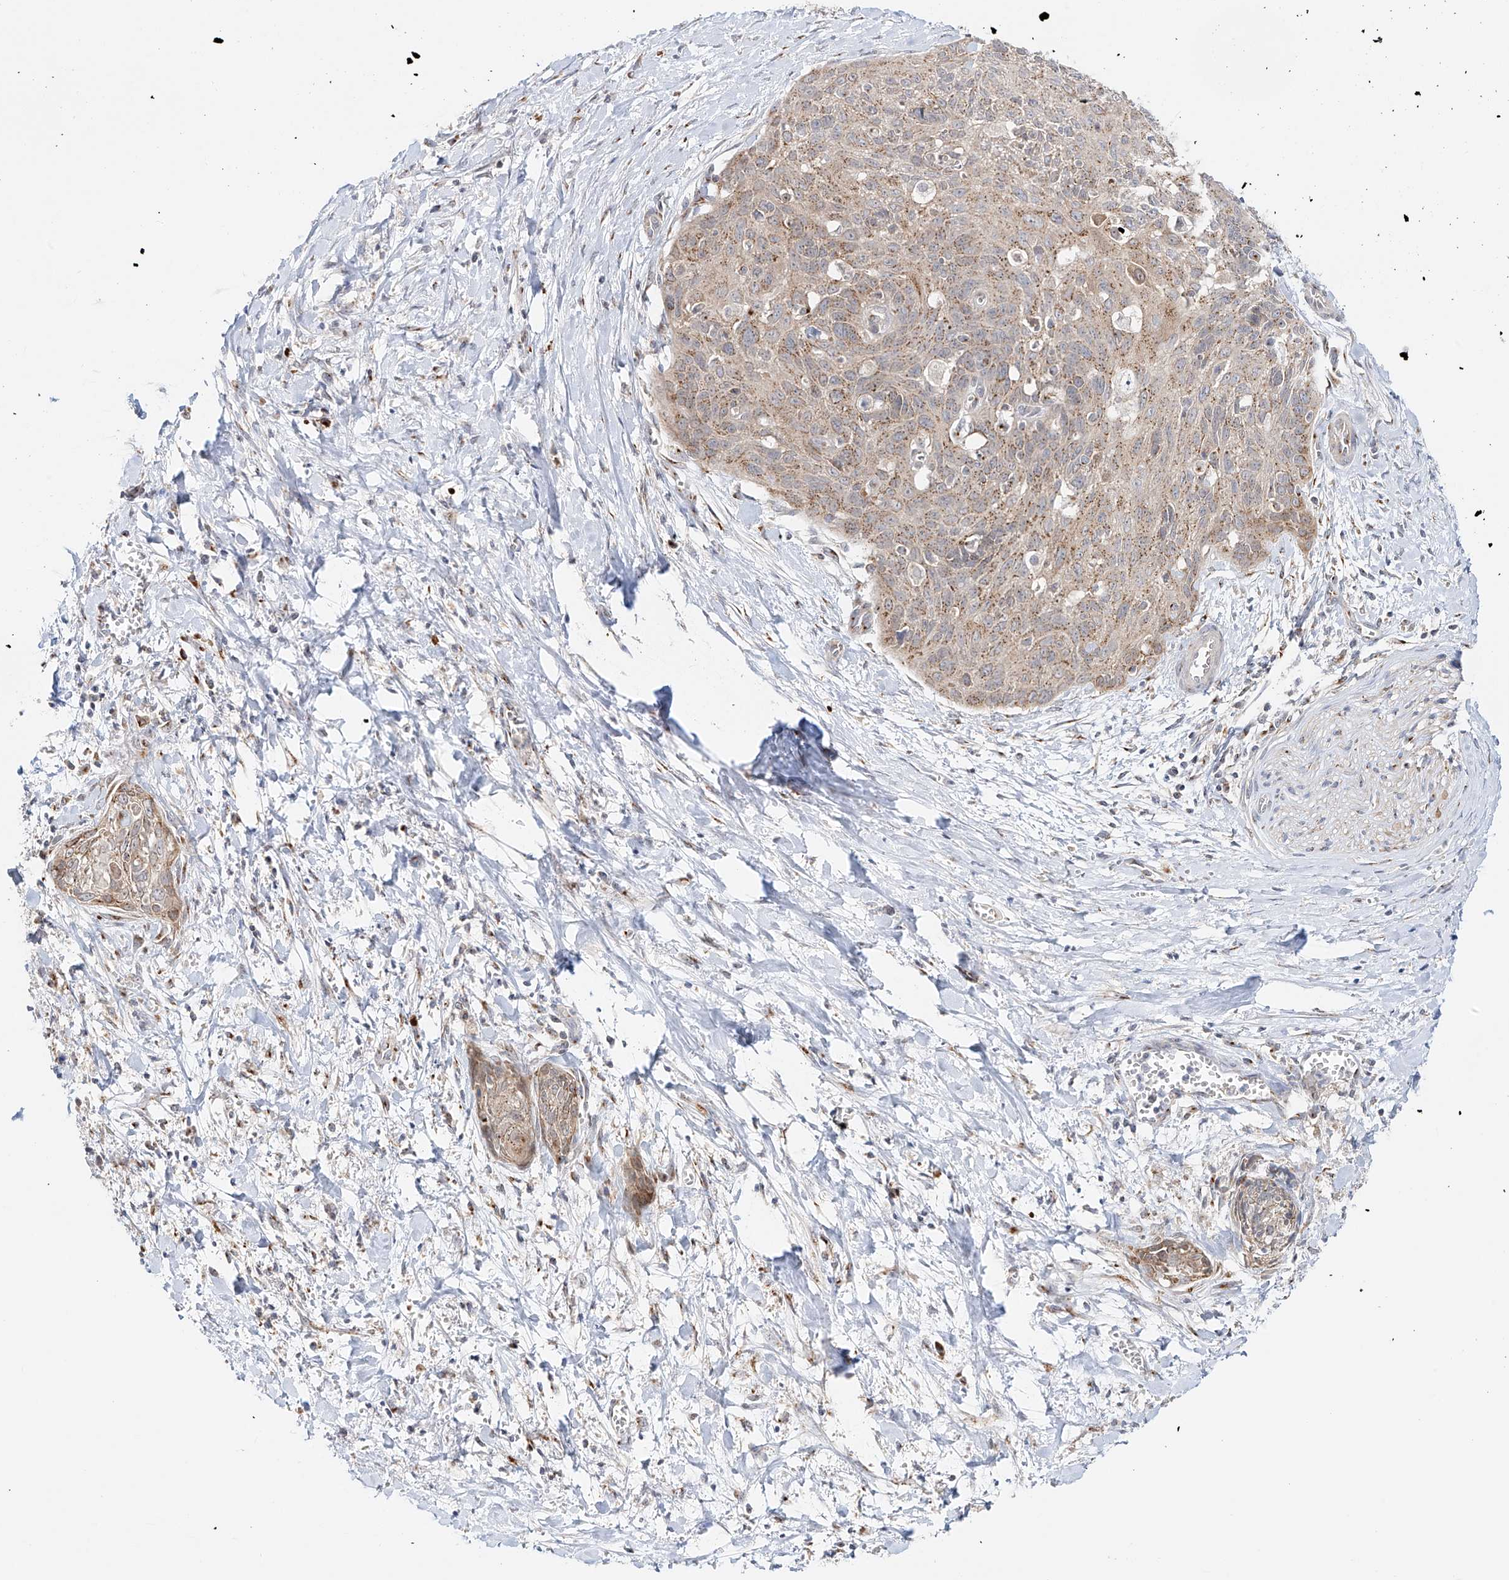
{"staining": {"intensity": "moderate", "quantity": ">75%", "location": "cytoplasmic/membranous"}, "tissue": "cervical cancer", "cell_type": "Tumor cells", "image_type": "cancer", "snomed": [{"axis": "morphology", "description": "Squamous cell carcinoma, NOS"}, {"axis": "topography", "description": "Cervix"}], "caption": "This is an image of IHC staining of cervical cancer, which shows moderate staining in the cytoplasmic/membranous of tumor cells.", "gene": "BSDC1", "patient": {"sex": "female", "age": 55}}